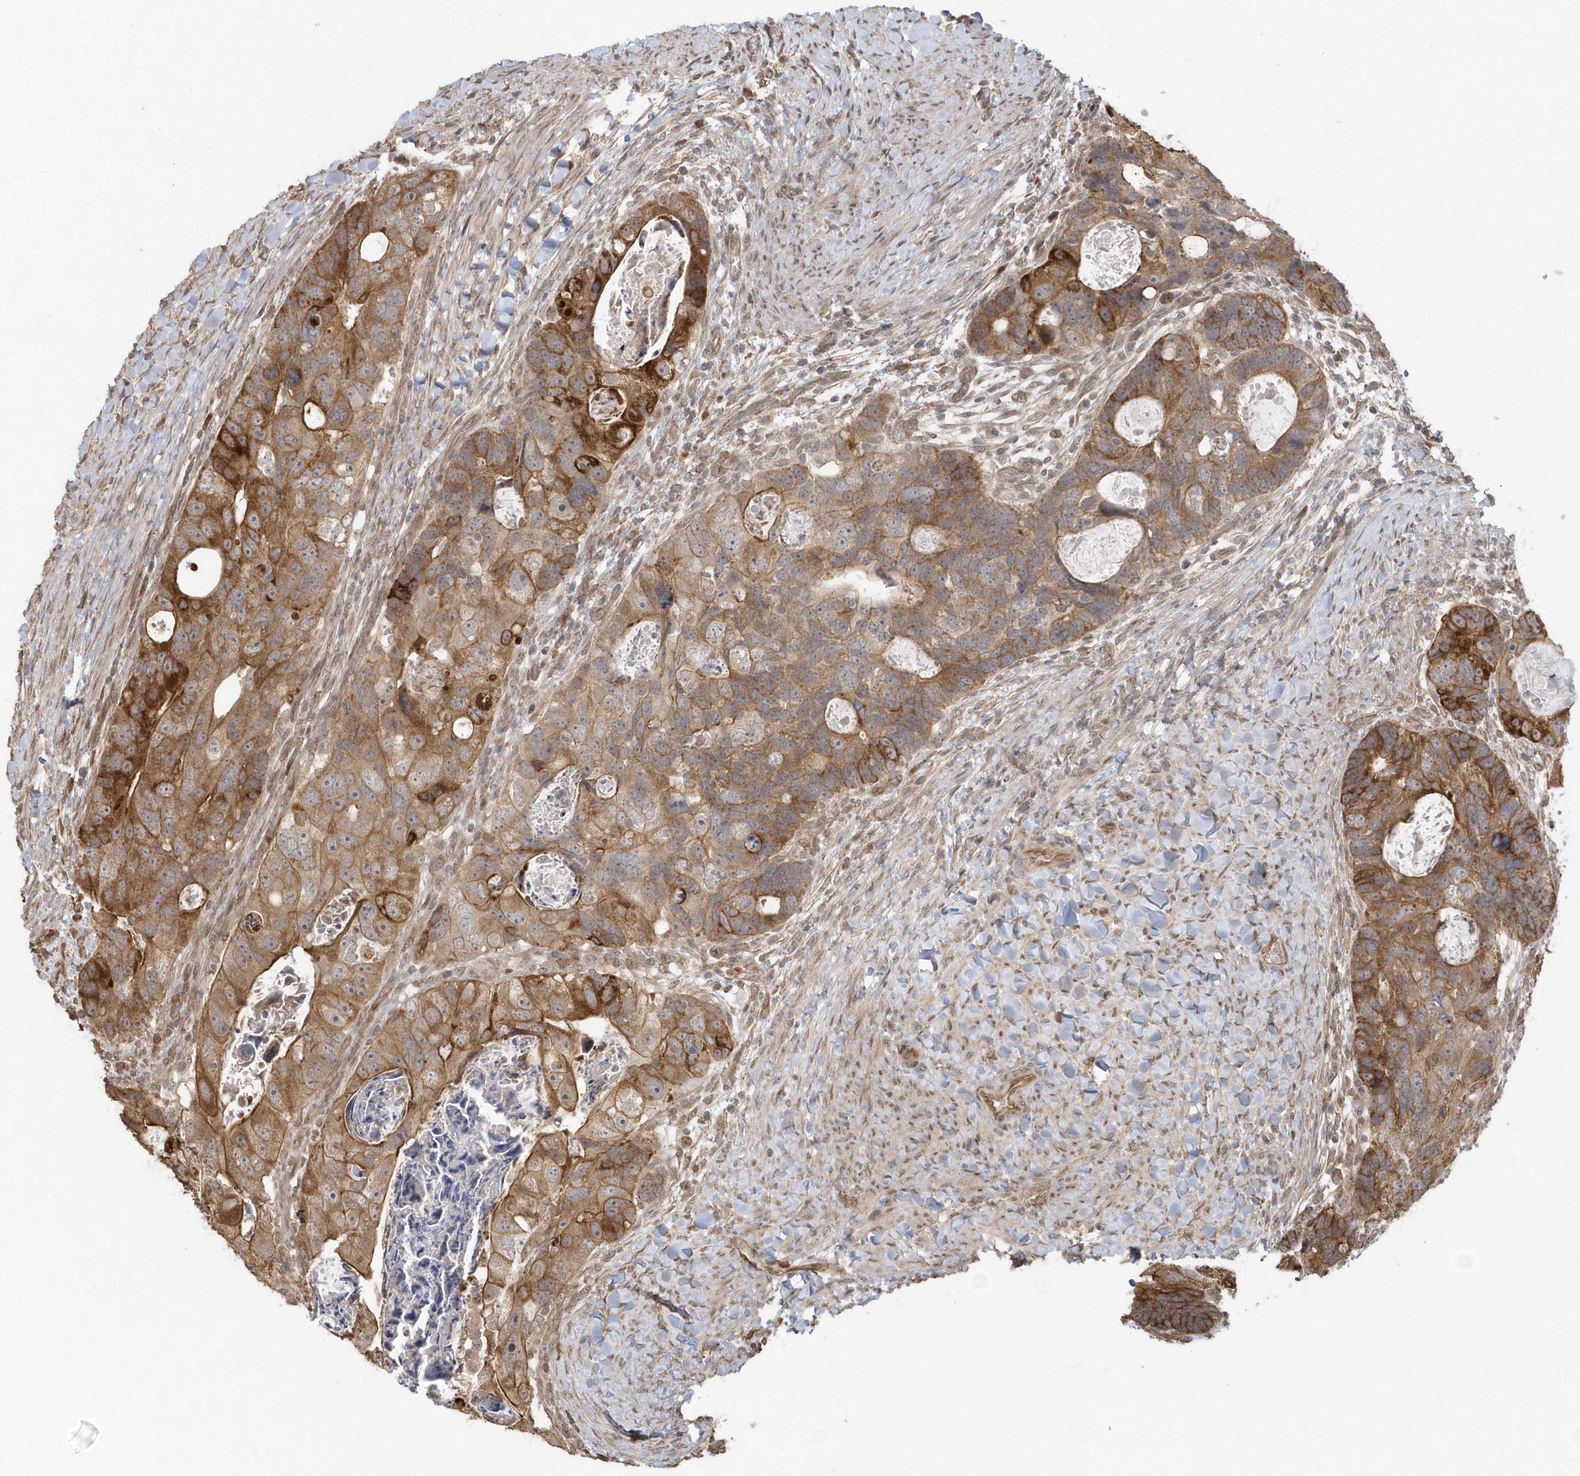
{"staining": {"intensity": "strong", "quantity": ">75%", "location": "cytoplasmic/membranous"}, "tissue": "colorectal cancer", "cell_type": "Tumor cells", "image_type": "cancer", "snomed": [{"axis": "morphology", "description": "Adenocarcinoma, NOS"}, {"axis": "topography", "description": "Rectum"}], "caption": "This is a histology image of IHC staining of colorectal cancer, which shows strong staining in the cytoplasmic/membranous of tumor cells.", "gene": "HERPUD1", "patient": {"sex": "male", "age": 59}}